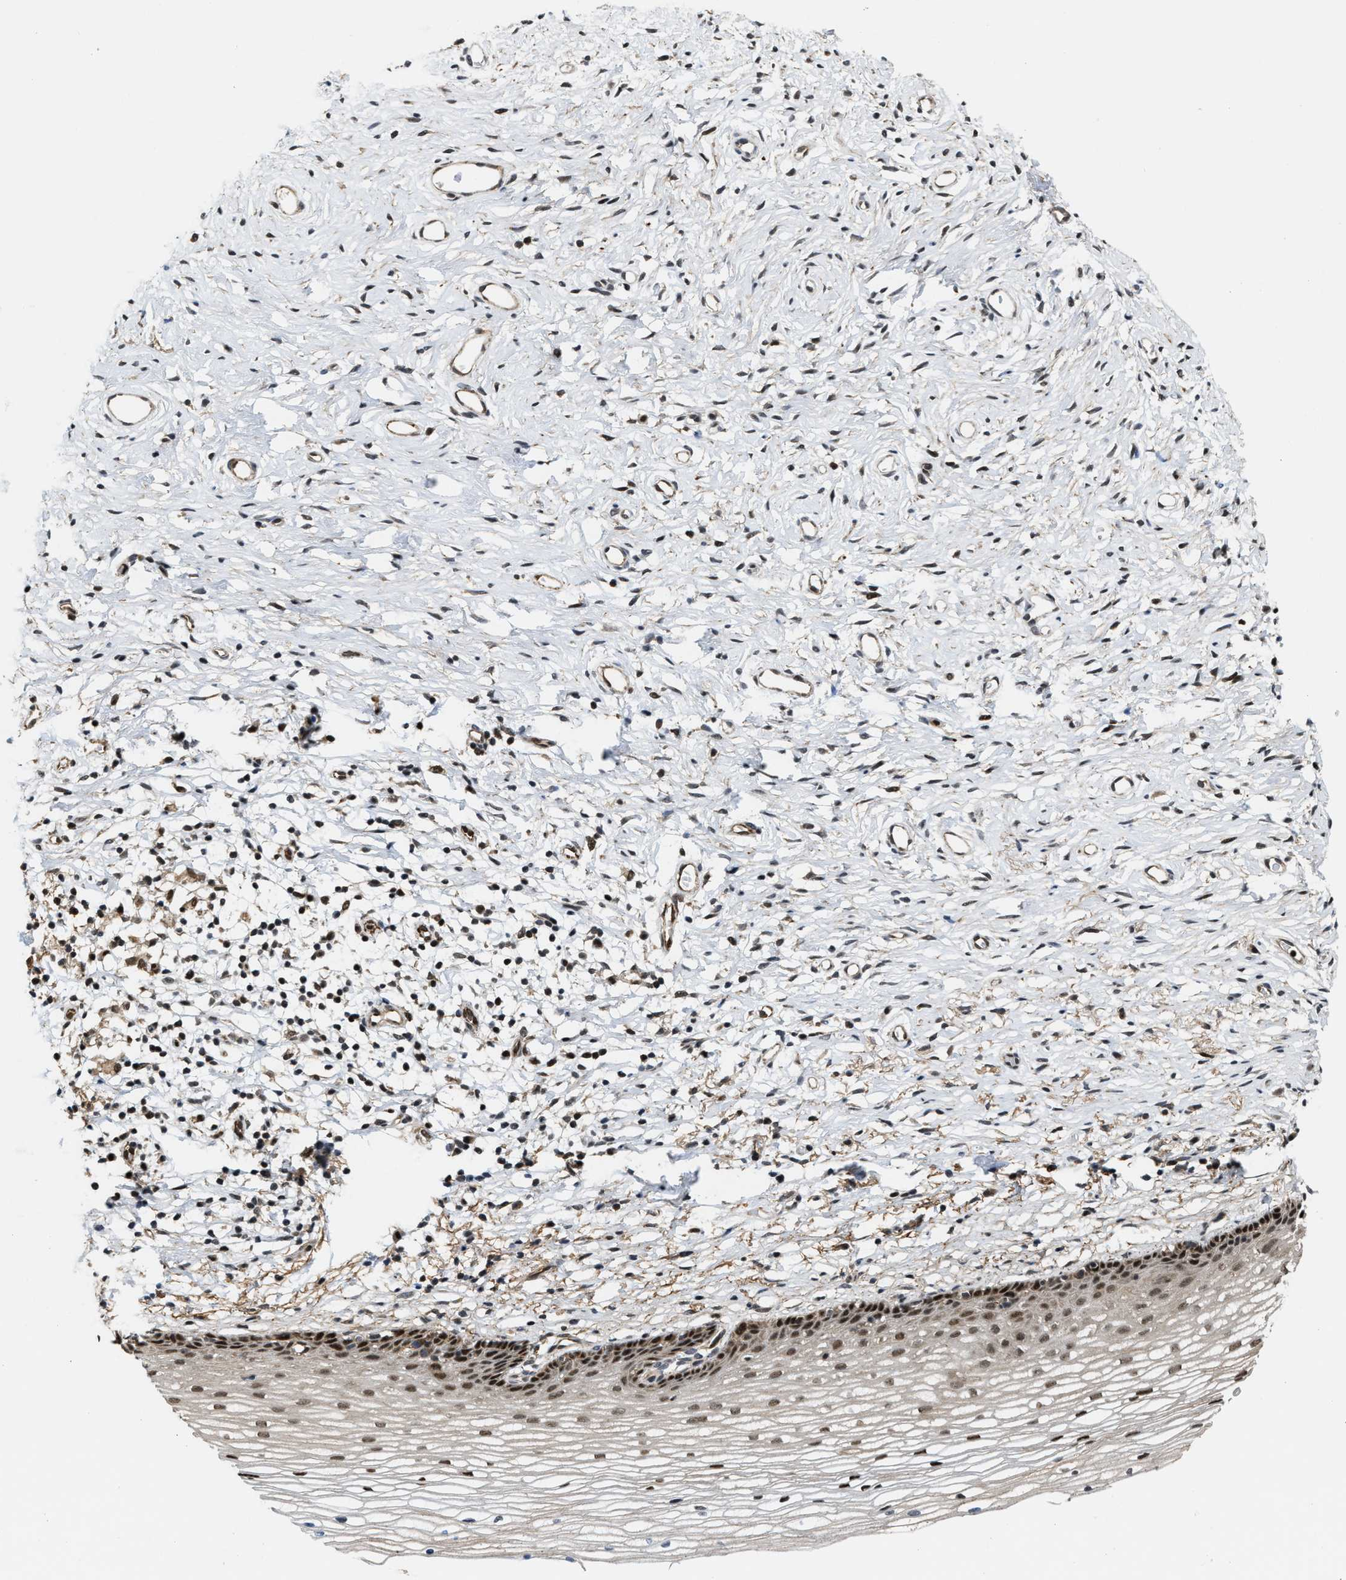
{"staining": {"intensity": "strong", "quantity": ">75%", "location": "nuclear"}, "tissue": "cervix", "cell_type": "Glandular cells", "image_type": "normal", "snomed": [{"axis": "morphology", "description": "Normal tissue, NOS"}, {"axis": "topography", "description": "Cervix"}], "caption": "Protein staining of benign cervix displays strong nuclear staining in about >75% of glandular cells.", "gene": "ZNF250", "patient": {"sex": "female", "age": 77}}